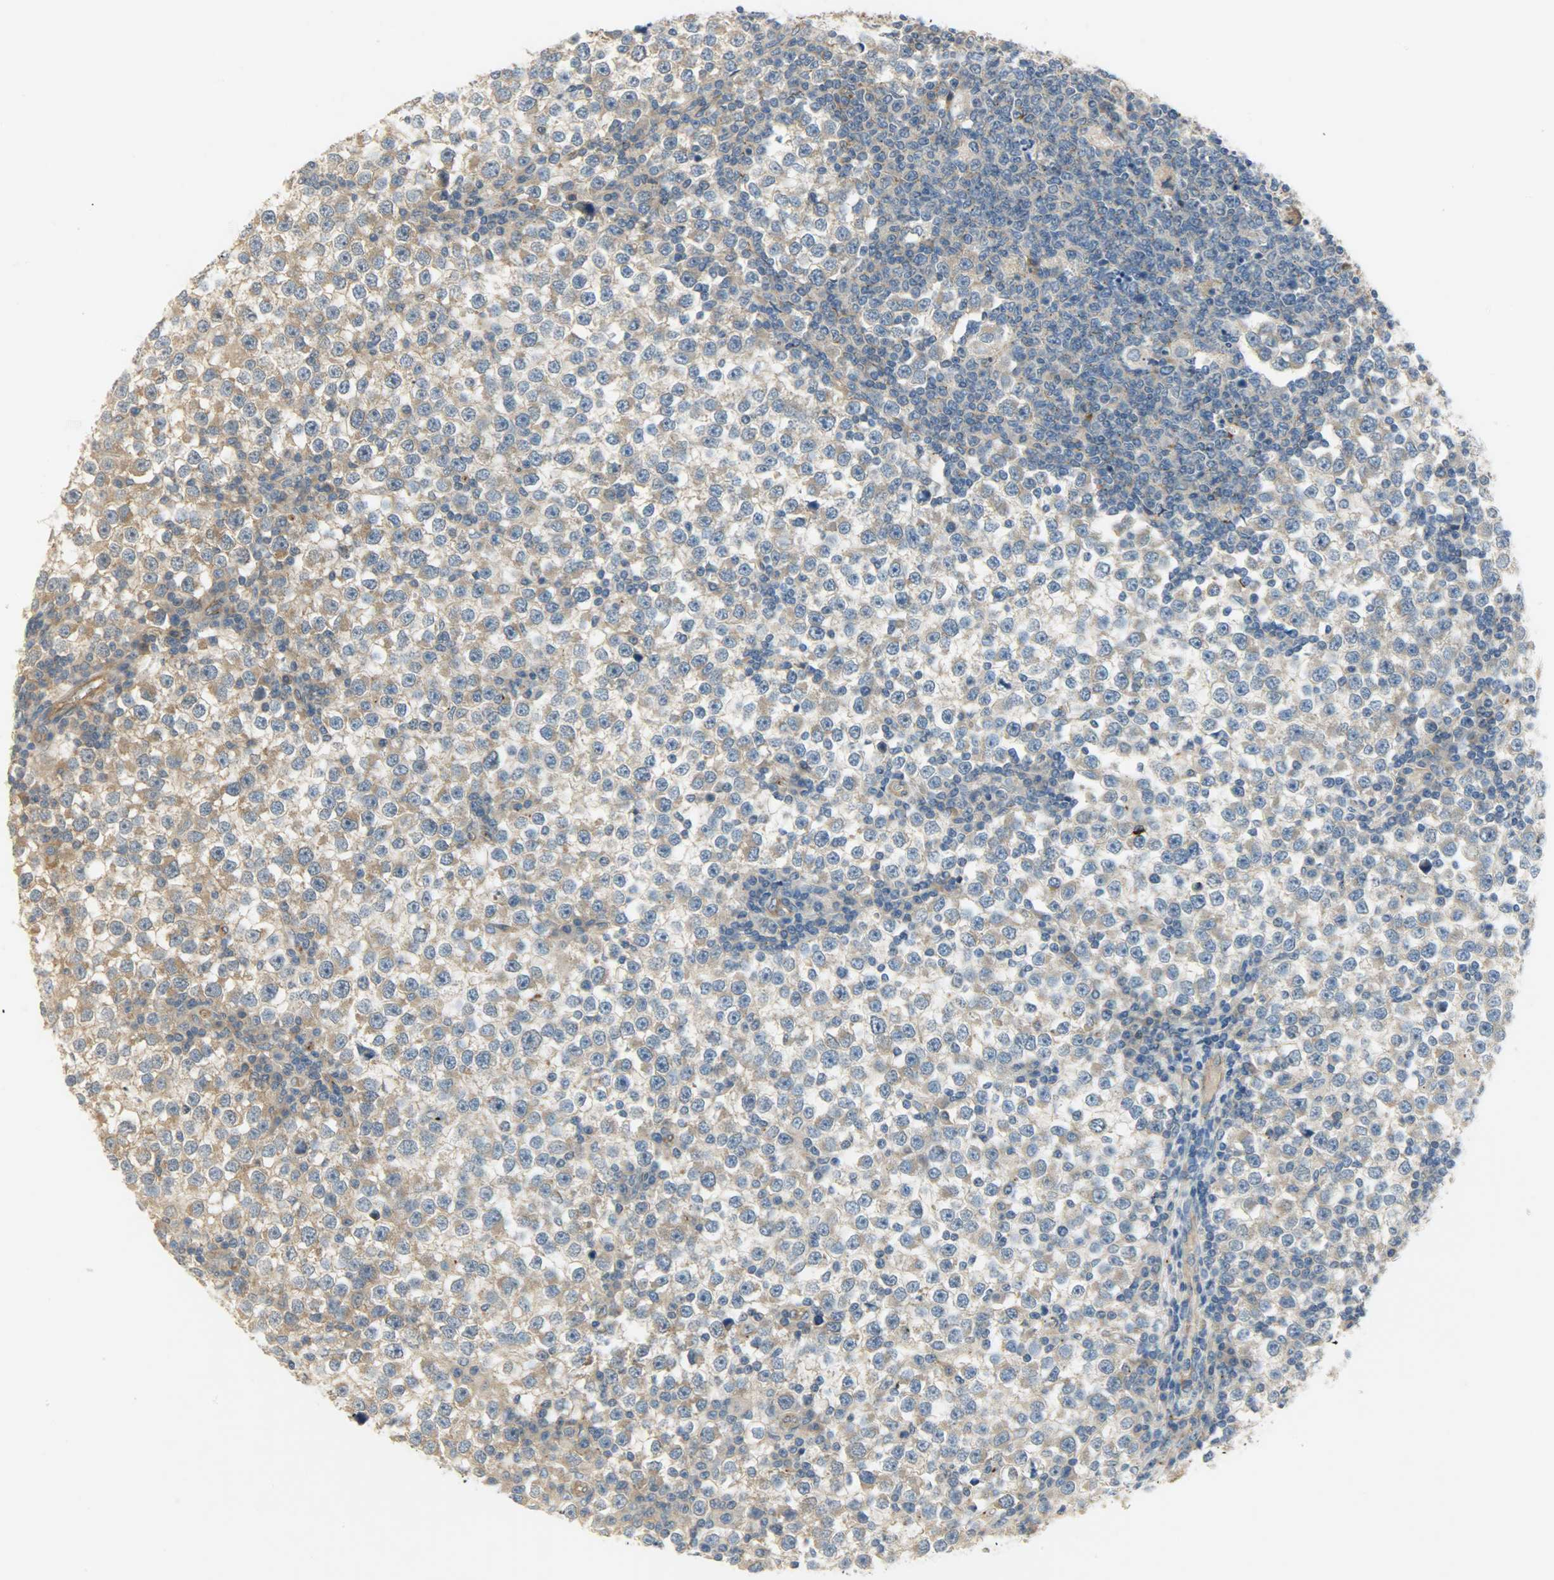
{"staining": {"intensity": "moderate", "quantity": ">75%", "location": "cytoplasmic/membranous"}, "tissue": "testis cancer", "cell_type": "Tumor cells", "image_type": "cancer", "snomed": [{"axis": "morphology", "description": "Seminoma, NOS"}, {"axis": "topography", "description": "Testis"}], "caption": "This photomicrograph shows immunohistochemistry staining of testis seminoma, with medium moderate cytoplasmic/membranous expression in approximately >75% of tumor cells.", "gene": "KIAA1217", "patient": {"sex": "male", "age": 65}}